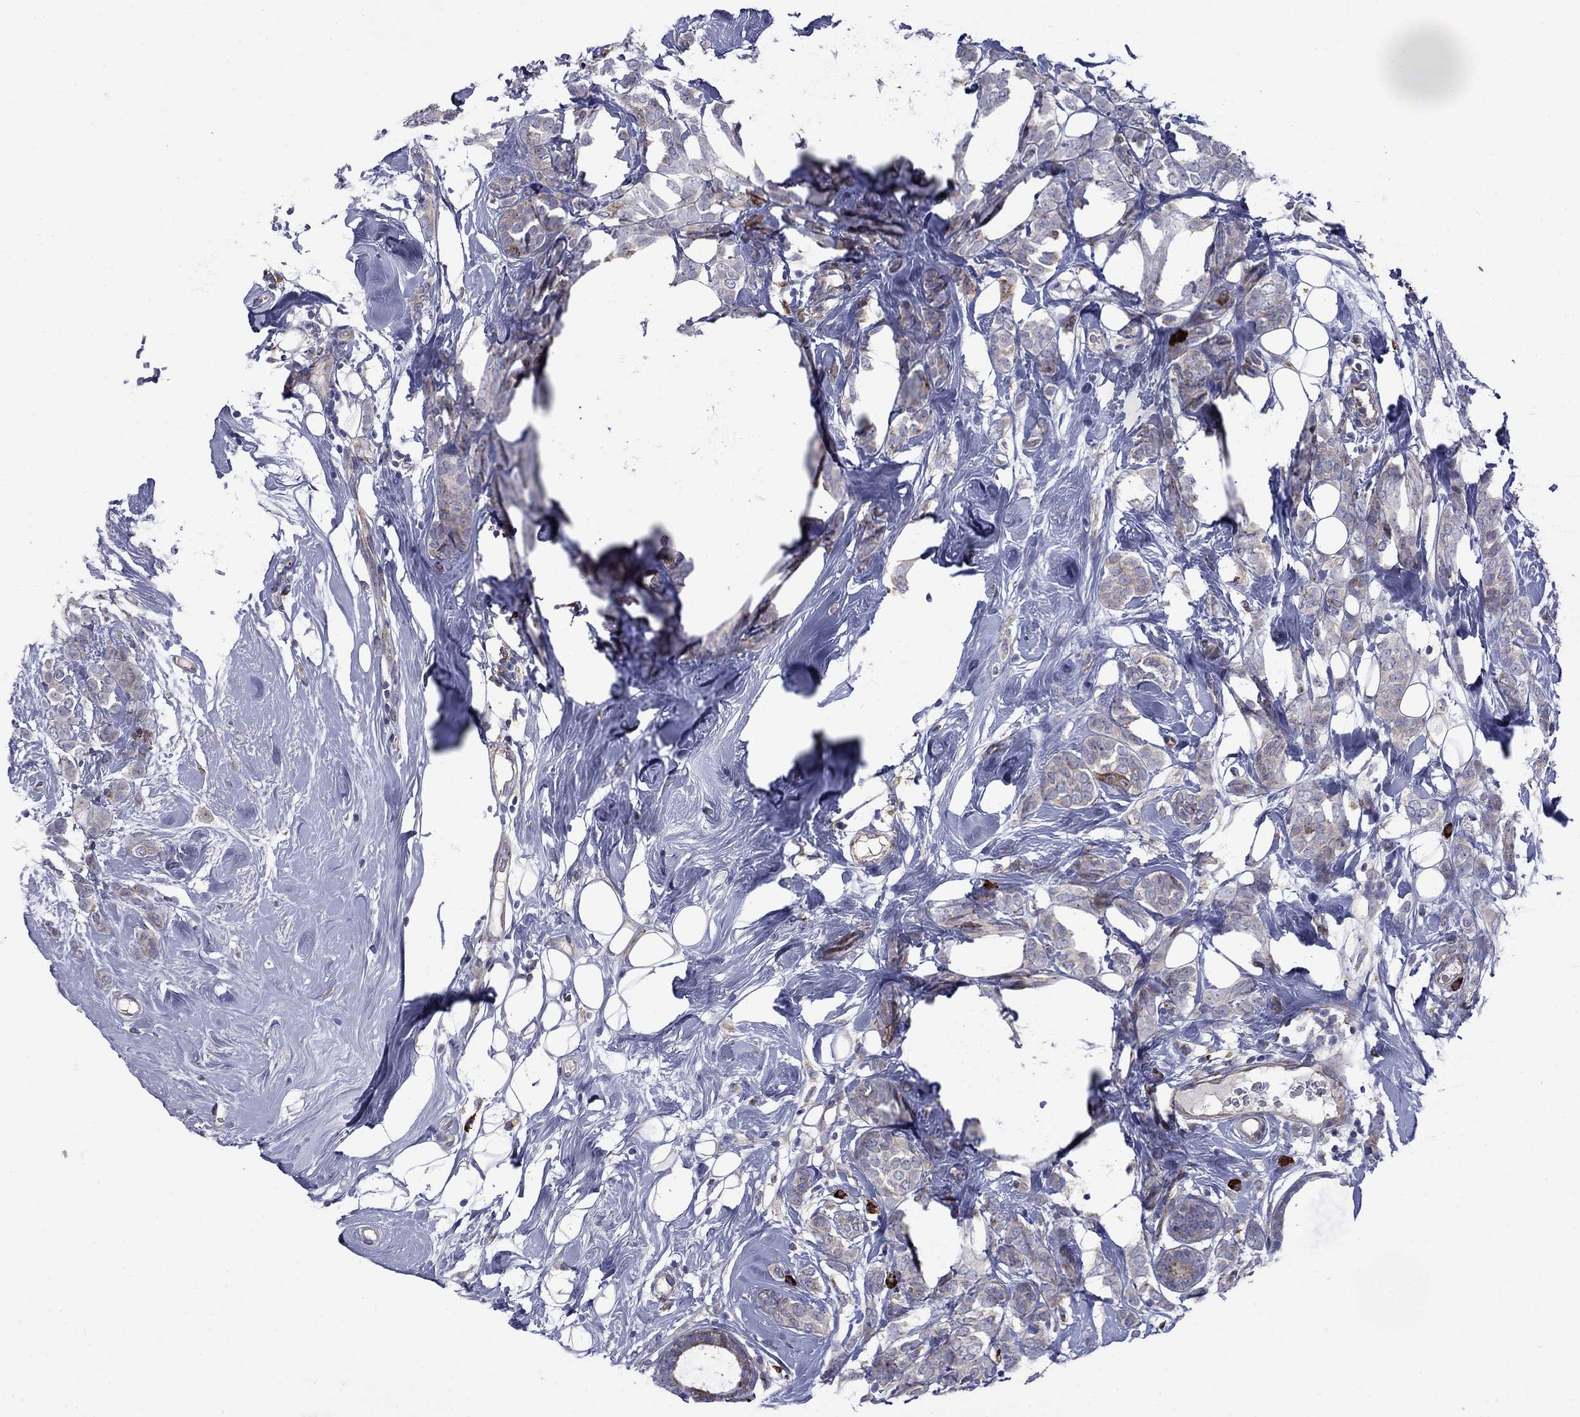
{"staining": {"intensity": "moderate", "quantity": "<25%", "location": "cytoplasmic/membranous"}, "tissue": "breast cancer", "cell_type": "Tumor cells", "image_type": "cancer", "snomed": [{"axis": "morphology", "description": "Lobular carcinoma"}, {"axis": "topography", "description": "Breast"}], "caption": "A micrograph of lobular carcinoma (breast) stained for a protein reveals moderate cytoplasmic/membranous brown staining in tumor cells.", "gene": "ASNS", "patient": {"sex": "female", "age": 49}}